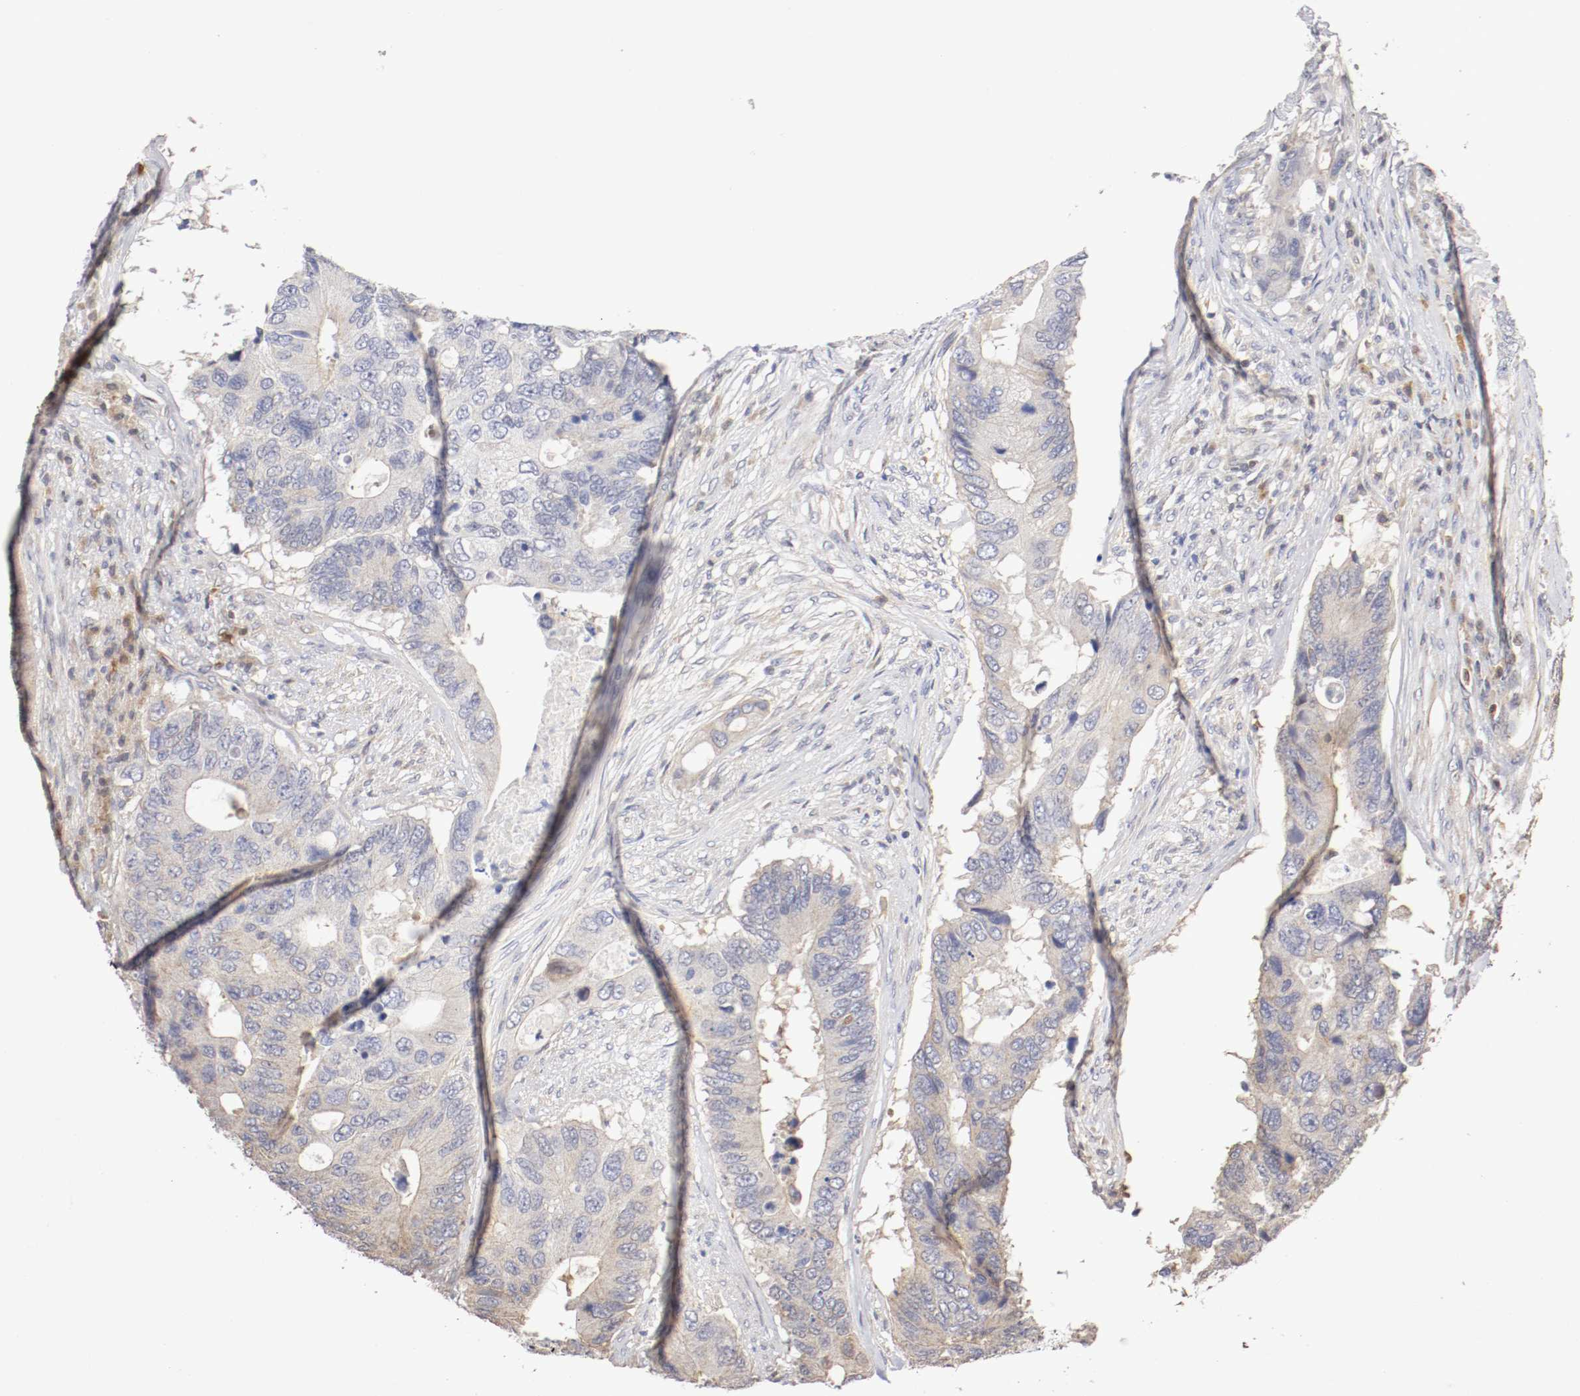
{"staining": {"intensity": "weak", "quantity": "<25%", "location": "cytoplasmic/membranous"}, "tissue": "colorectal cancer", "cell_type": "Tumor cells", "image_type": "cancer", "snomed": [{"axis": "morphology", "description": "Adenocarcinoma, NOS"}, {"axis": "topography", "description": "Colon"}], "caption": "An immunohistochemistry (IHC) micrograph of colorectal cancer is shown. There is no staining in tumor cells of colorectal cancer. The staining was performed using DAB to visualize the protein expression in brown, while the nuclei were stained in blue with hematoxylin (Magnification: 20x).", "gene": "CDK6", "patient": {"sex": "male", "age": 71}}